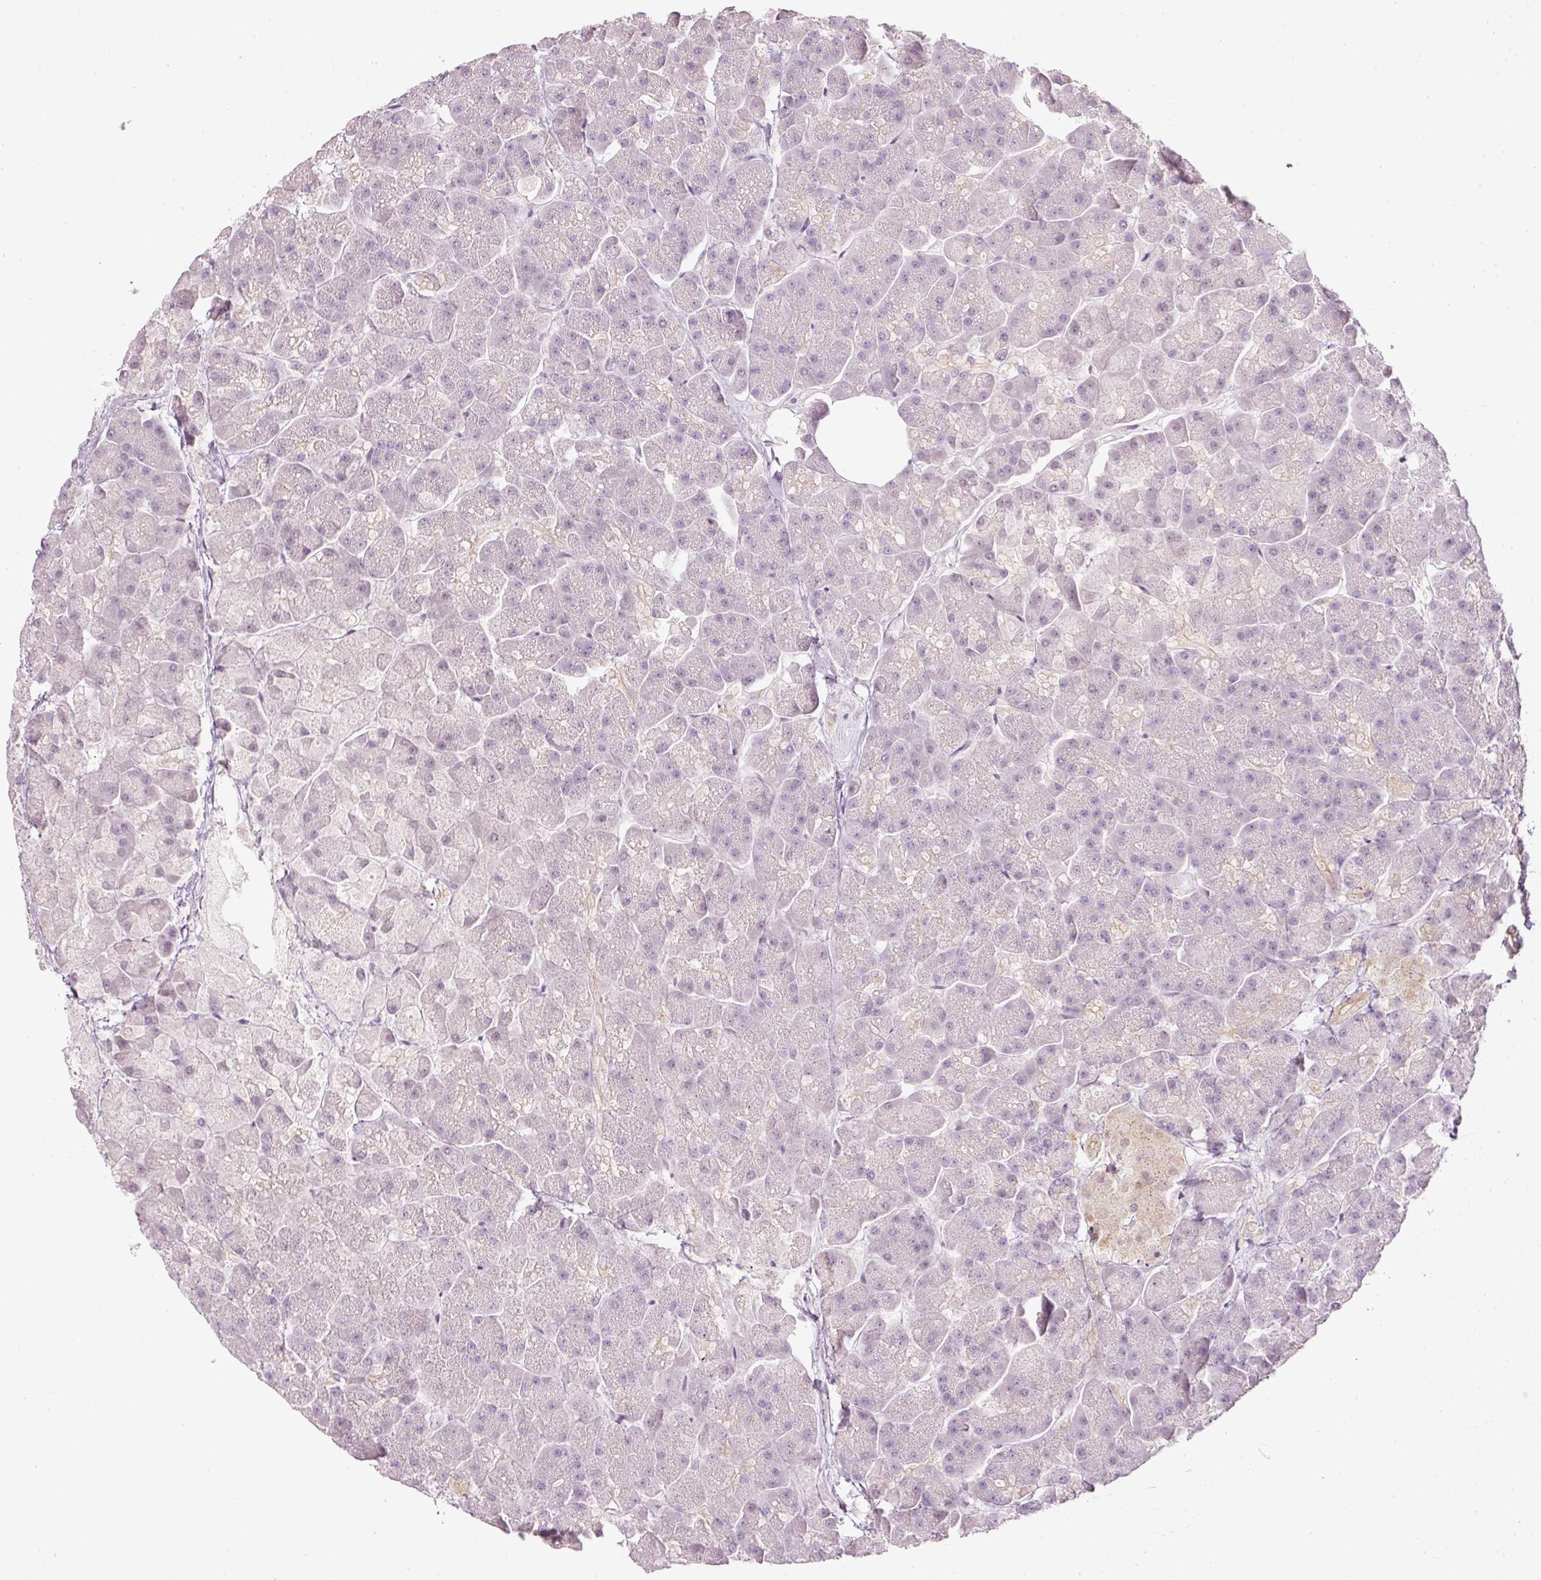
{"staining": {"intensity": "negative", "quantity": "none", "location": "none"}, "tissue": "pancreas", "cell_type": "Exocrine glandular cells", "image_type": "normal", "snomed": [{"axis": "morphology", "description": "Normal tissue, NOS"}, {"axis": "topography", "description": "Pancreas"}, {"axis": "topography", "description": "Peripheral nerve tissue"}], "caption": "Exocrine glandular cells show no significant protein staining in normal pancreas. (DAB (3,3'-diaminobenzidine) immunohistochemistry visualized using brightfield microscopy, high magnification).", "gene": "TOGARAM1", "patient": {"sex": "male", "age": 54}}